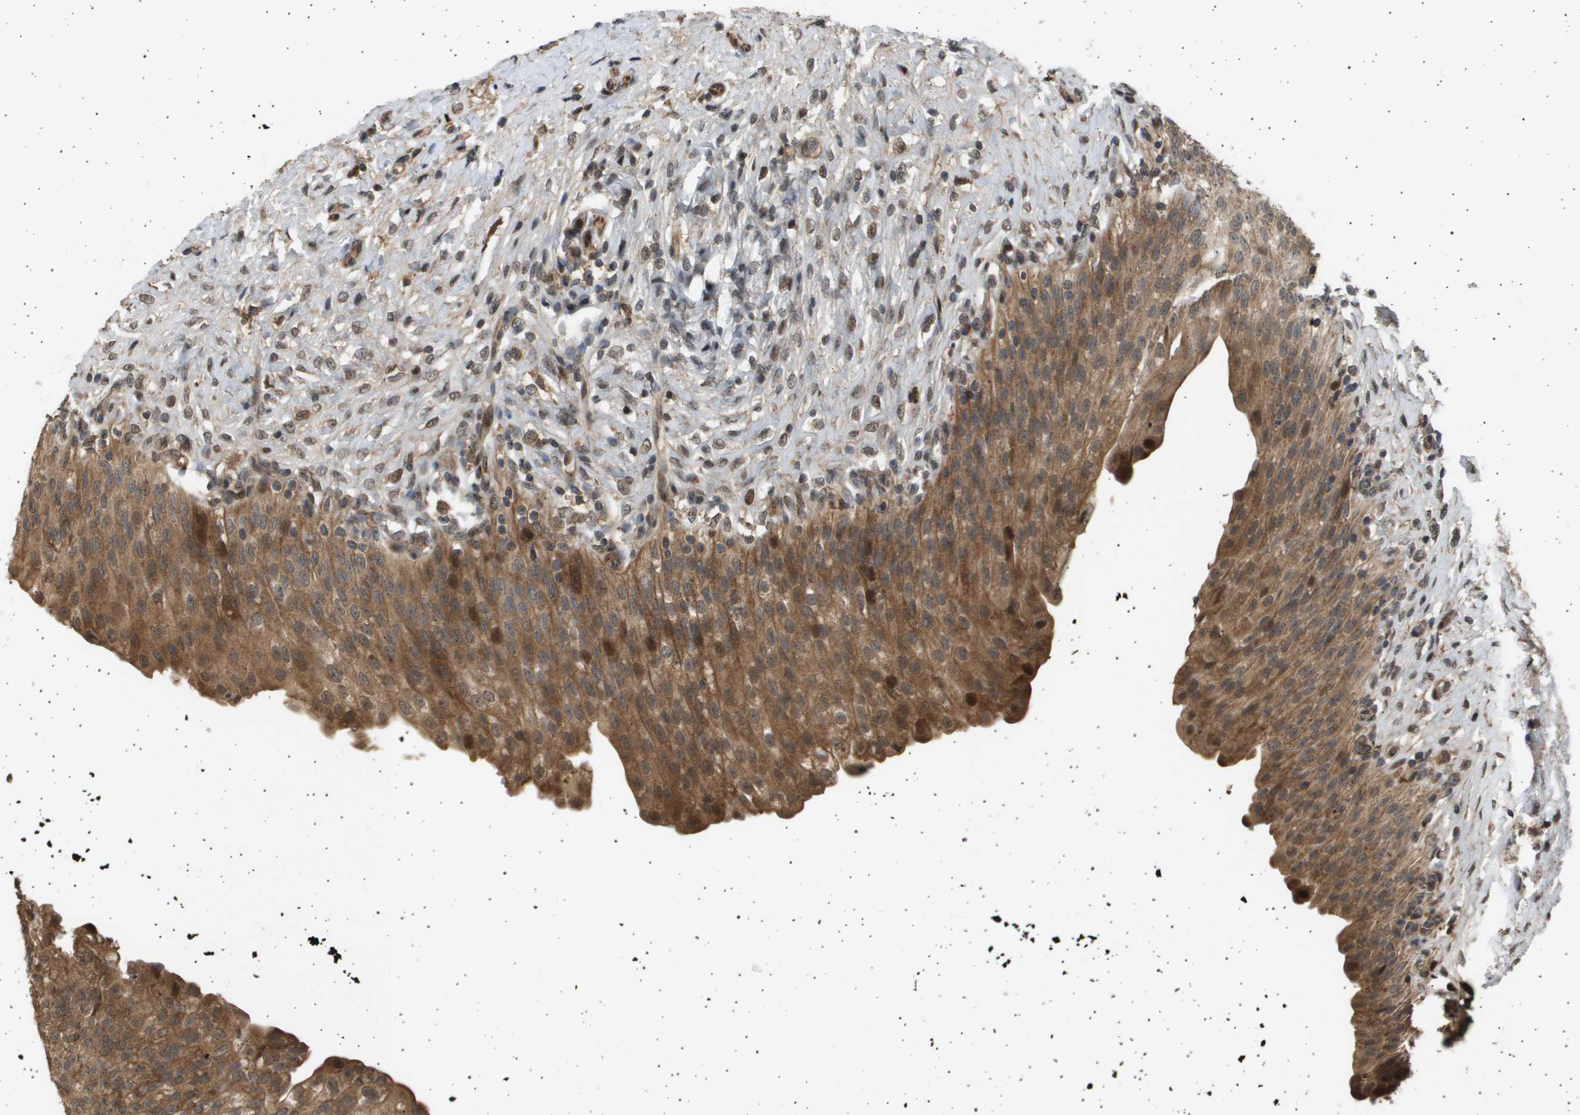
{"staining": {"intensity": "moderate", "quantity": ">75%", "location": "cytoplasmic/membranous,nuclear"}, "tissue": "urinary bladder", "cell_type": "Urothelial cells", "image_type": "normal", "snomed": [{"axis": "morphology", "description": "Urothelial carcinoma, High grade"}, {"axis": "topography", "description": "Urinary bladder"}], "caption": "Brown immunohistochemical staining in normal human urinary bladder displays moderate cytoplasmic/membranous,nuclear positivity in about >75% of urothelial cells.", "gene": "TNRC6A", "patient": {"sex": "male", "age": 46}}